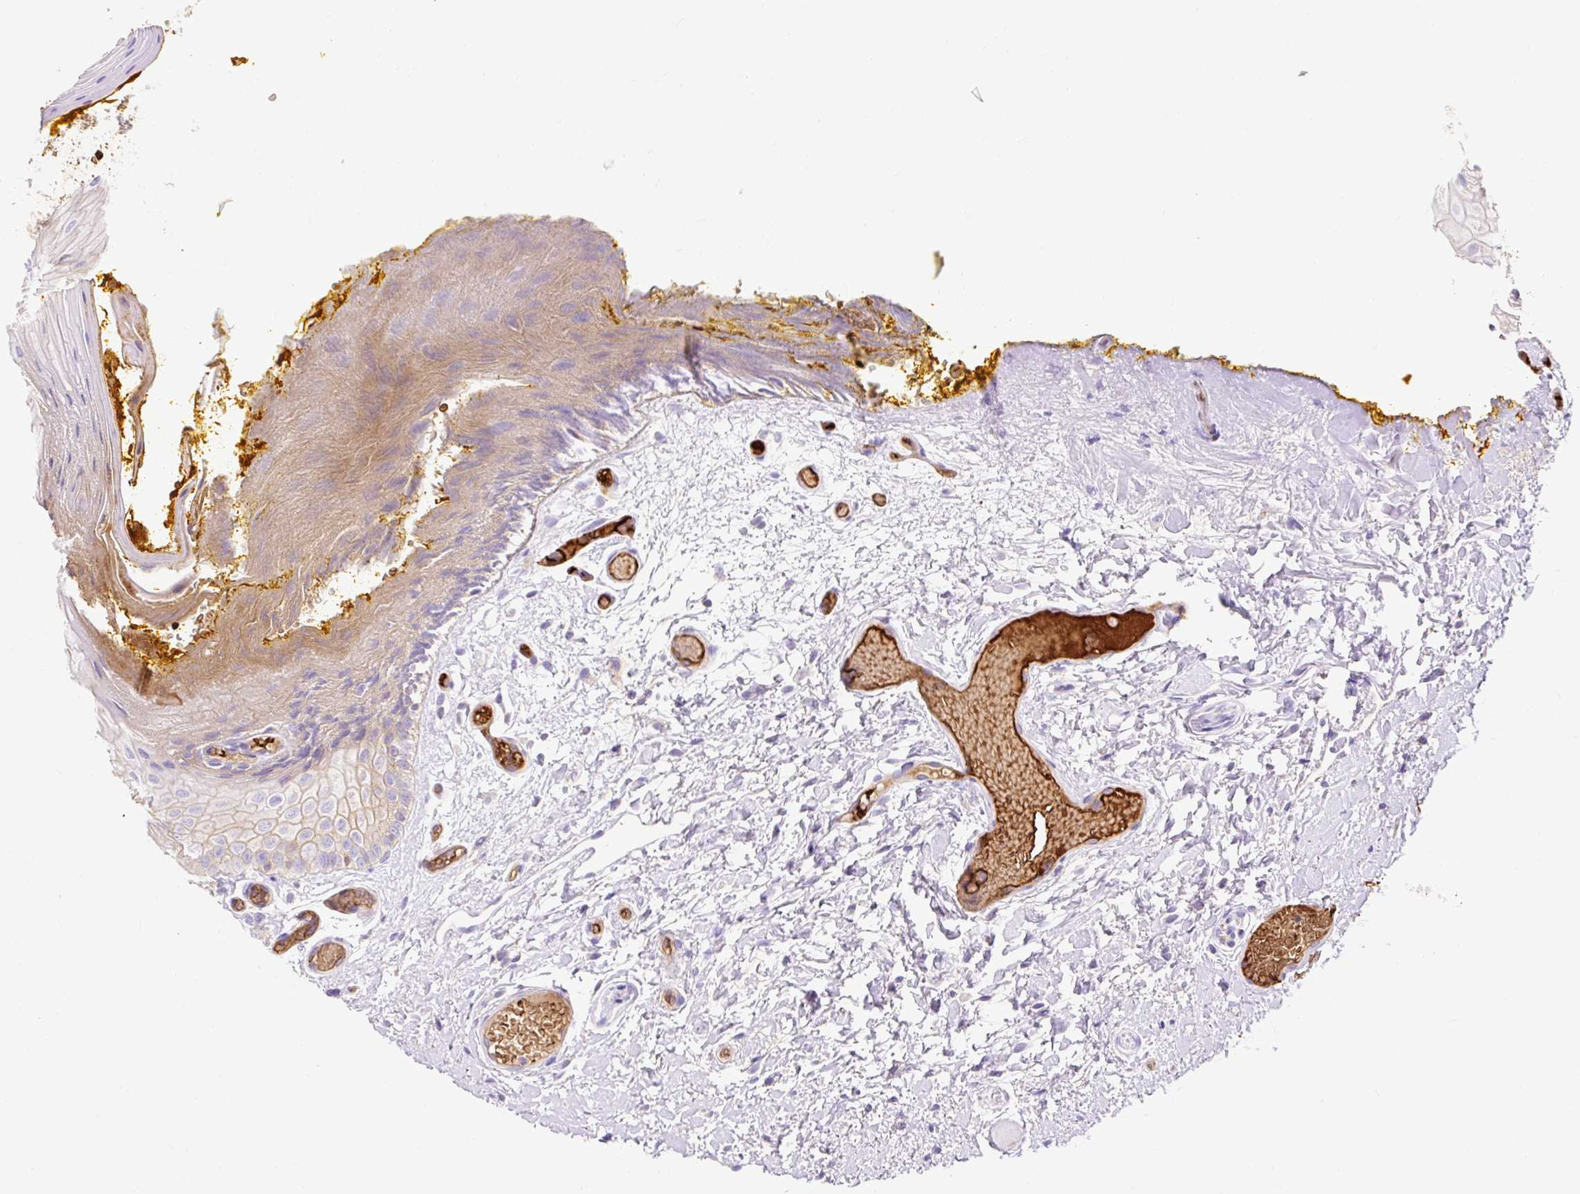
{"staining": {"intensity": "weak", "quantity": "25%-75%", "location": "cytoplasmic/membranous"}, "tissue": "oral mucosa", "cell_type": "Squamous epithelial cells", "image_type": "normal", "snomed": [{"axis": "morphology", "description": "Normal tissue, NOS"}, {"axis": "topography", "description": "Oral tissue"}, {"axis": "topography", "description": "Tounge, NOS"}], "caption": "The image demonstrates immunohistochemical staining of unremarkable oral mucosa. There is weak cytoplasmic/membranous expression is present in about 25%-75% of squamous epithelial cells. Immunohistochemistry stains the protein in brown and the nuclei are stained blue.", "gene": "HIP1R", "patient": {"sex": "female", "age": 60}}